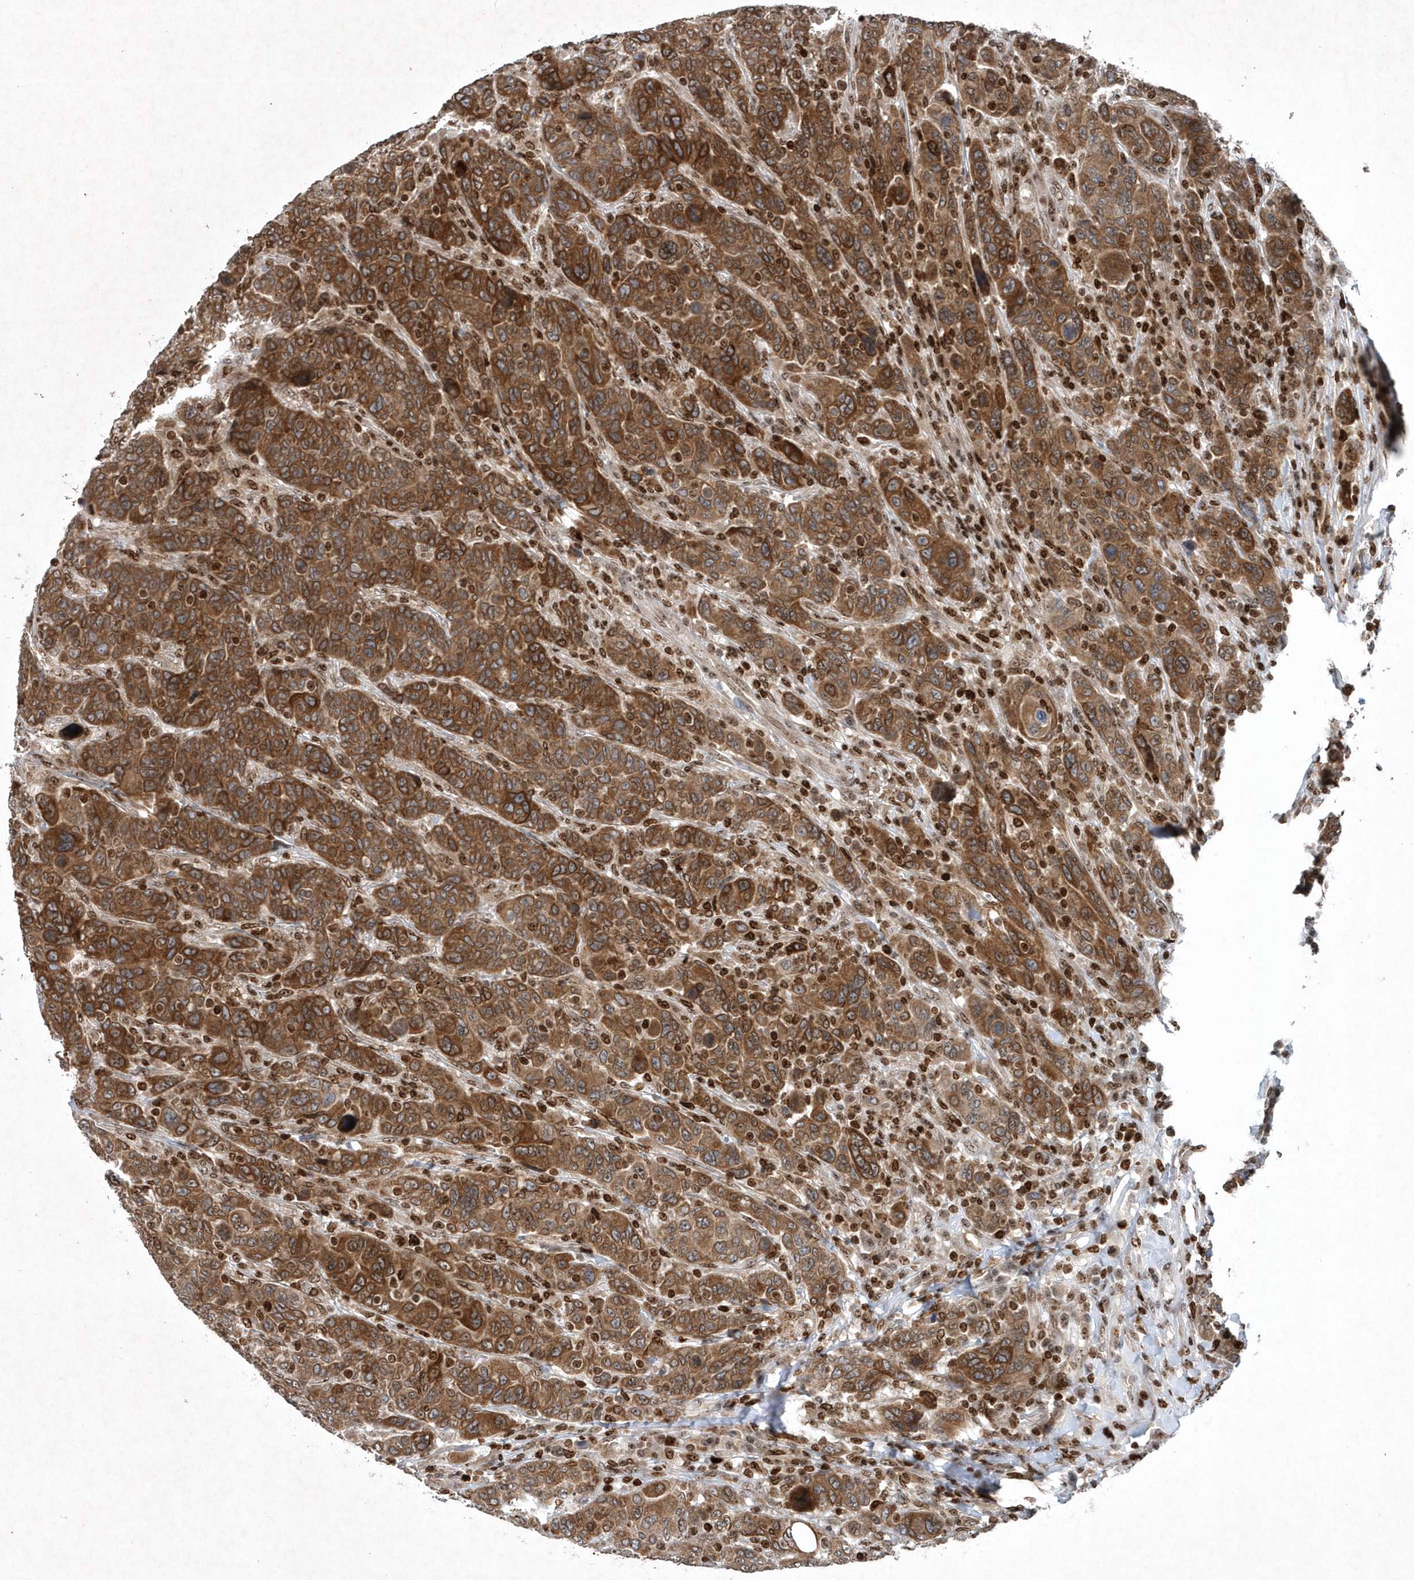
{"staining": {"intensity": "moderate", "quantity": ">75%", "location": "cytoplasmic/membranous"}, "tissue": "breast cancer", "cell_type": "Tumor cells", "image_type": "cancer", "snomed": [{"axis": "morphology", "description": "Duct carcinoma"}, {"axis": "topography", "description": "Breast"}], "caption": "The immunohistochemical stain shows moderate cytoplasmic/membranous expression in tumor cells of breast invasive ductal carcinoma tissue. Immunohistochemistry stains the protein in brown and the nuclei are stained blue.", "gene": "QTRT2", "patient": {"sex": "female", "age": 37}}